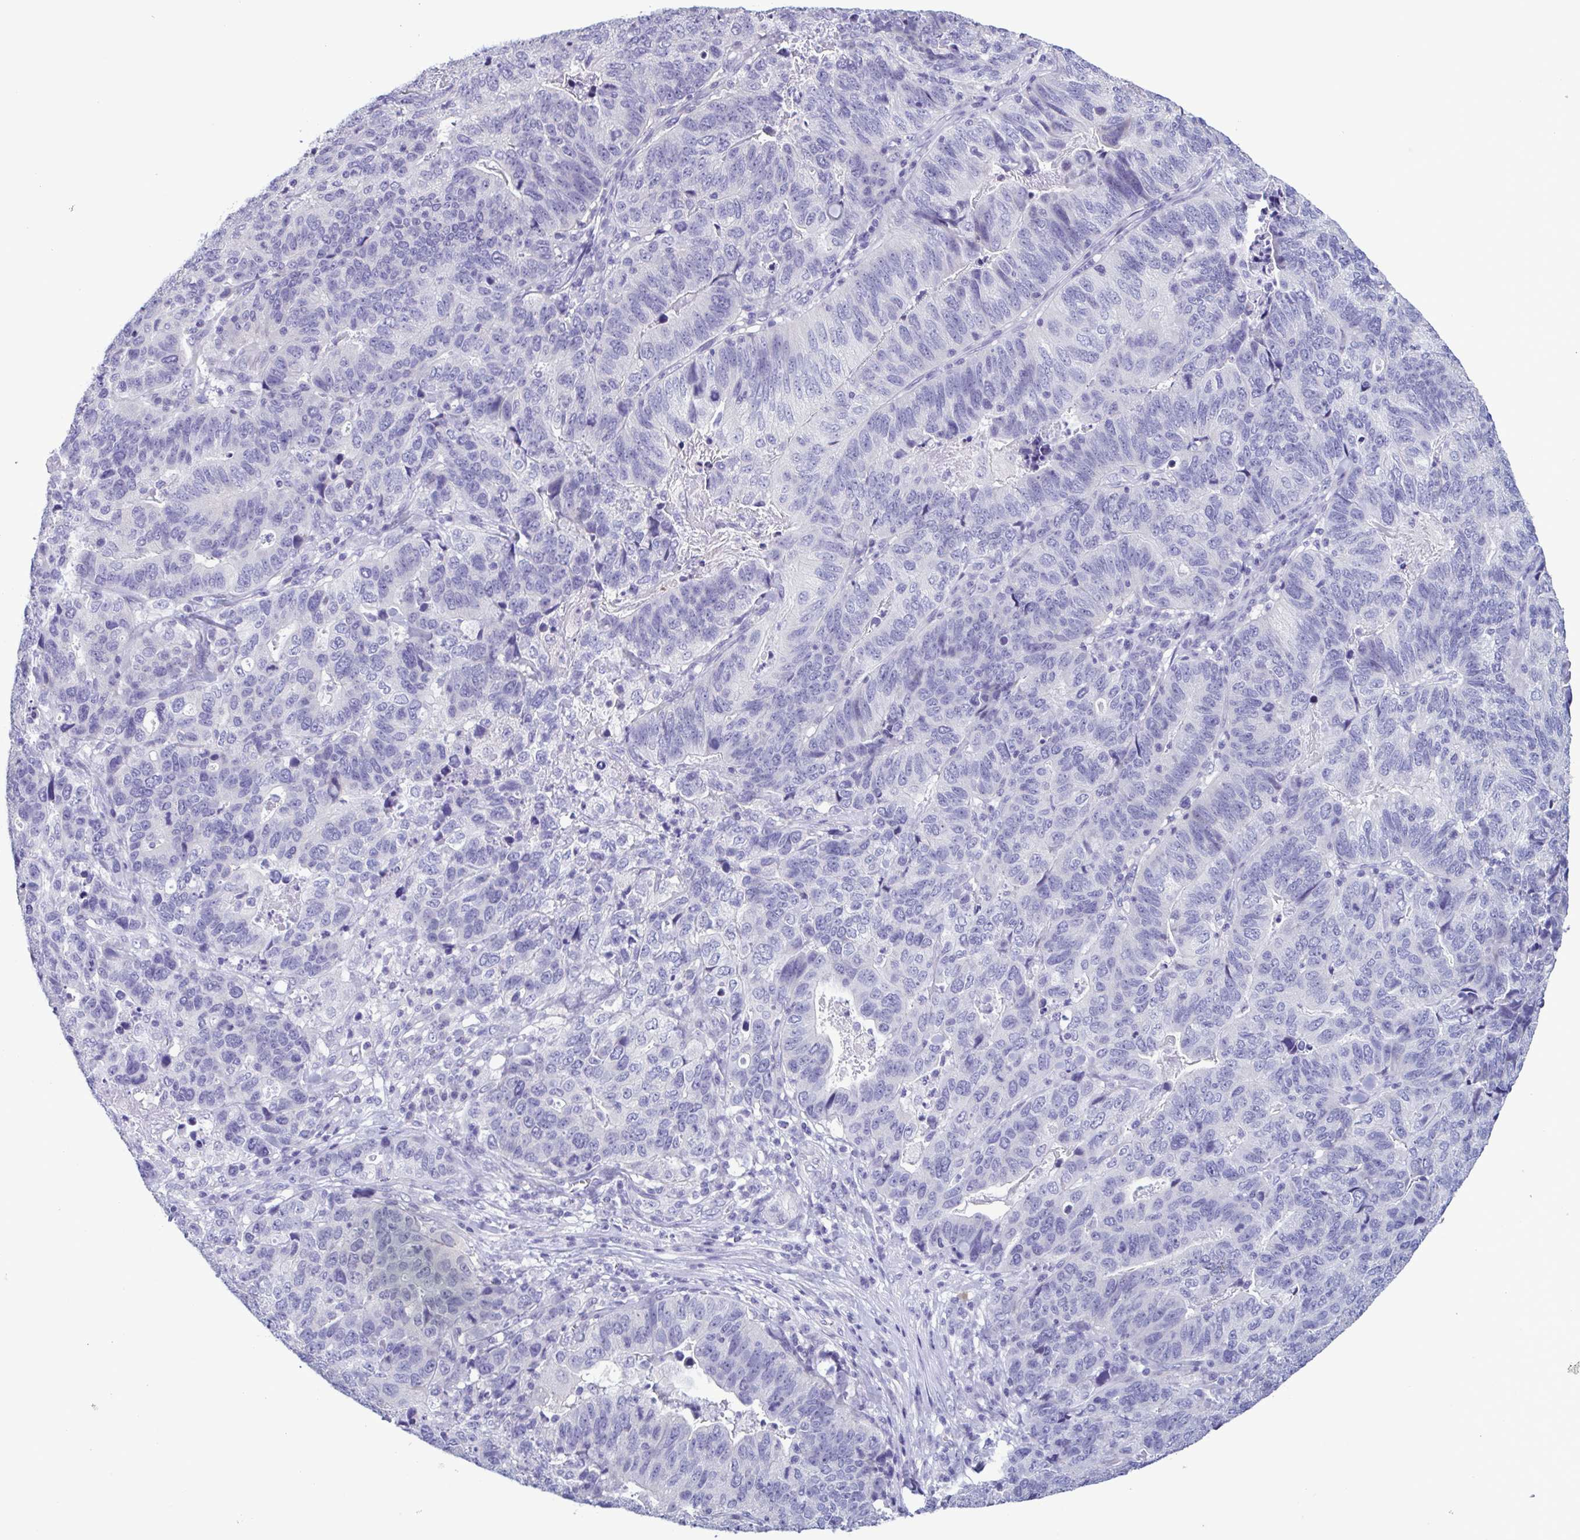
{"staining": {"intensity": "negative", "quantity": "none", "location": "none"}, "tissue": "stomach cancer", "cell_type": "Tumor cells", "image_type": "cancer", "snomed": [{"axis": "morphology", "description": "Adenocarcinoma, NOS"}, {"axis": "topography", "description": "Stomach, upper"}], "caption": "Stomach cancer stained for a protein using IHC shows no expression tumor cells.", "gene": "INAFM1", "patient": {"sex": "female", "age": 67}}